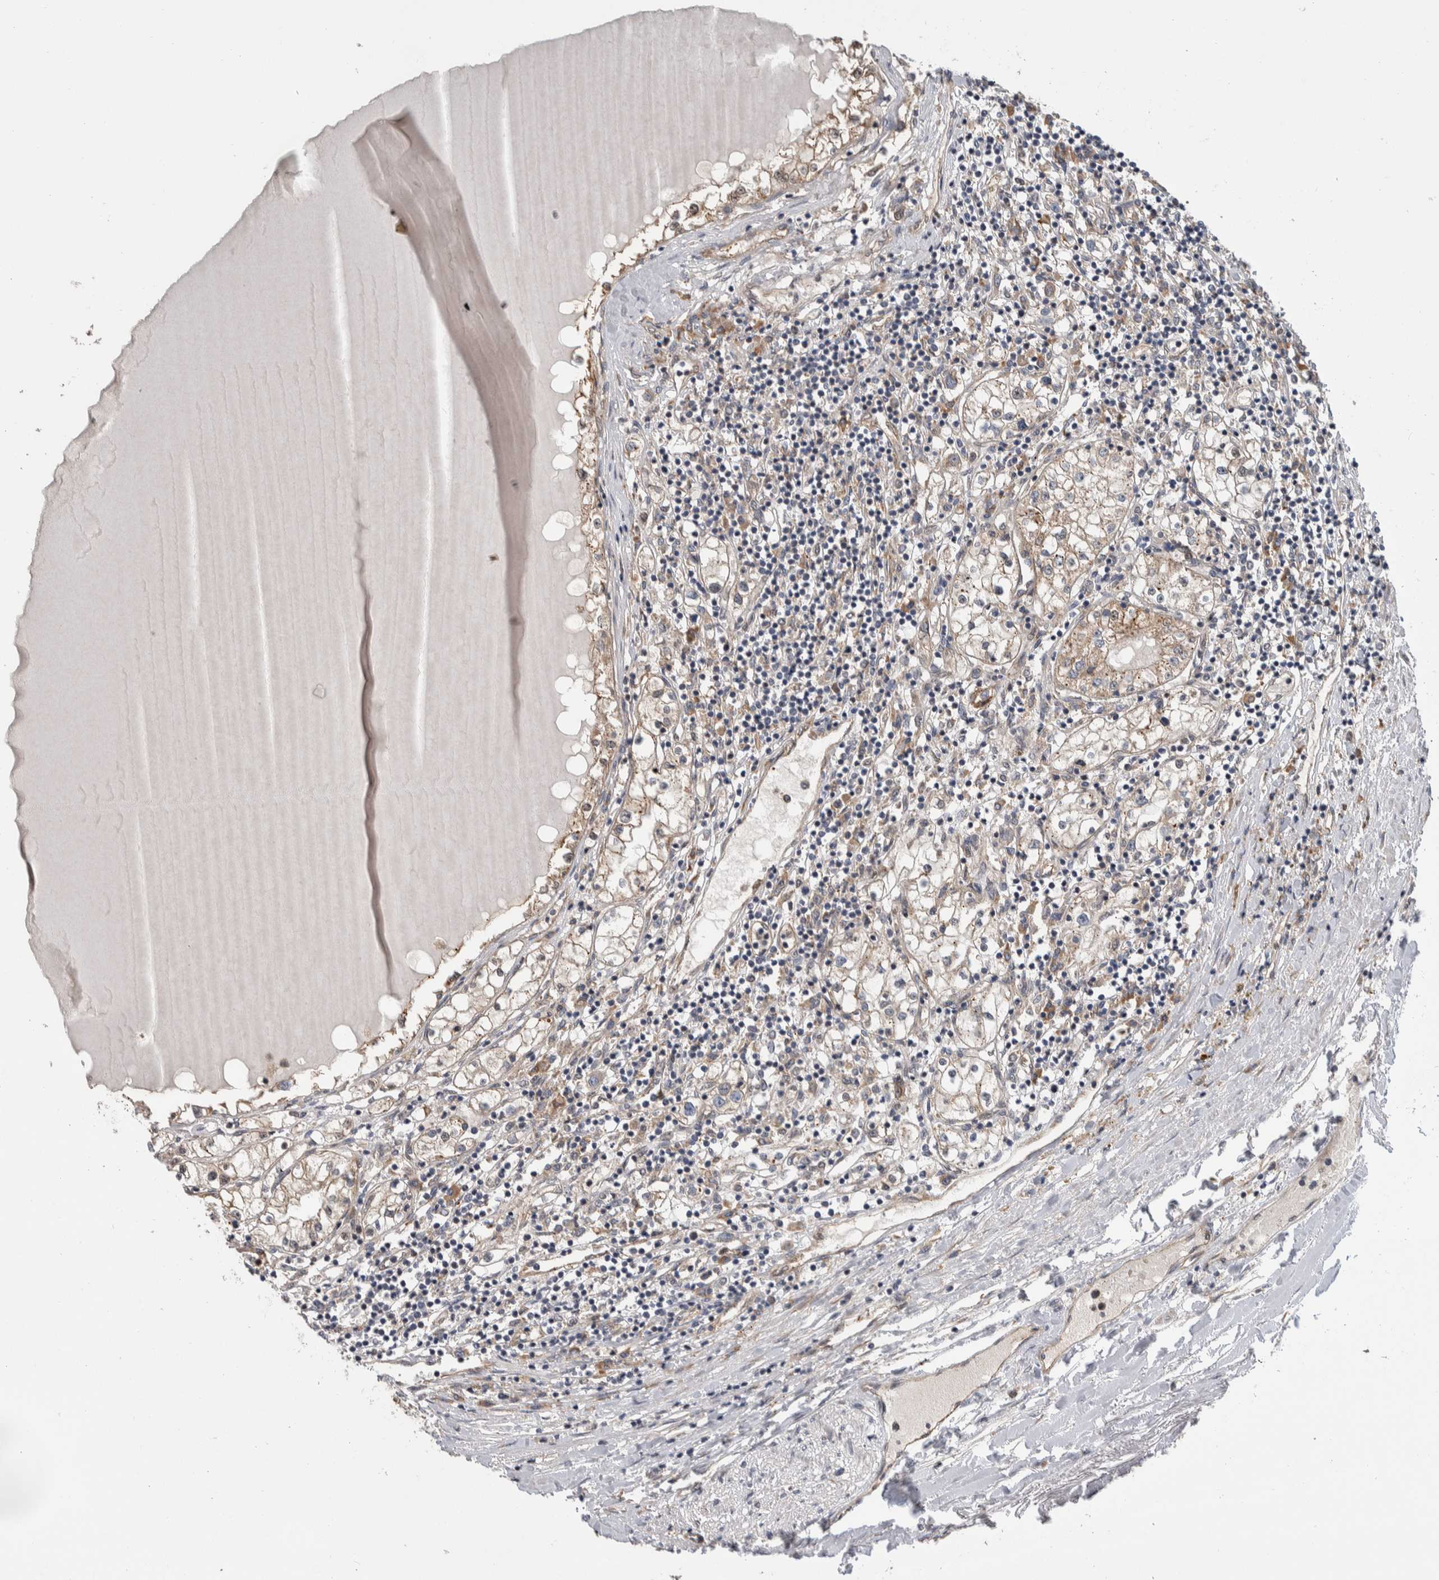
{"staining": {"intensity": "moderate", "quantity": "25%-75%", "location": "cytoplasmic/membranous"}, "tissue": "renal cancer", "cell_type": "Tumor cells", "image_type": "cancer", "snomed": [{"axis": "morphology", "description": "Adenocarcinoma, NOS"}, {"axis": "topography", "description": "Kidney"}], "caption": "High-magnification brightfield microscopy of renal cancer stained with DAB (brown) and counterstained with hematoxylin (blue). tumor cells exhibit moderate cytoplasmic/membranous expression is identified in approximately25%-75% of cells. (Brightfield microscopy of DAB IHC at high magnification).", "gene": "PRDM4", "patient": {"sex": "male", "age": 68}}